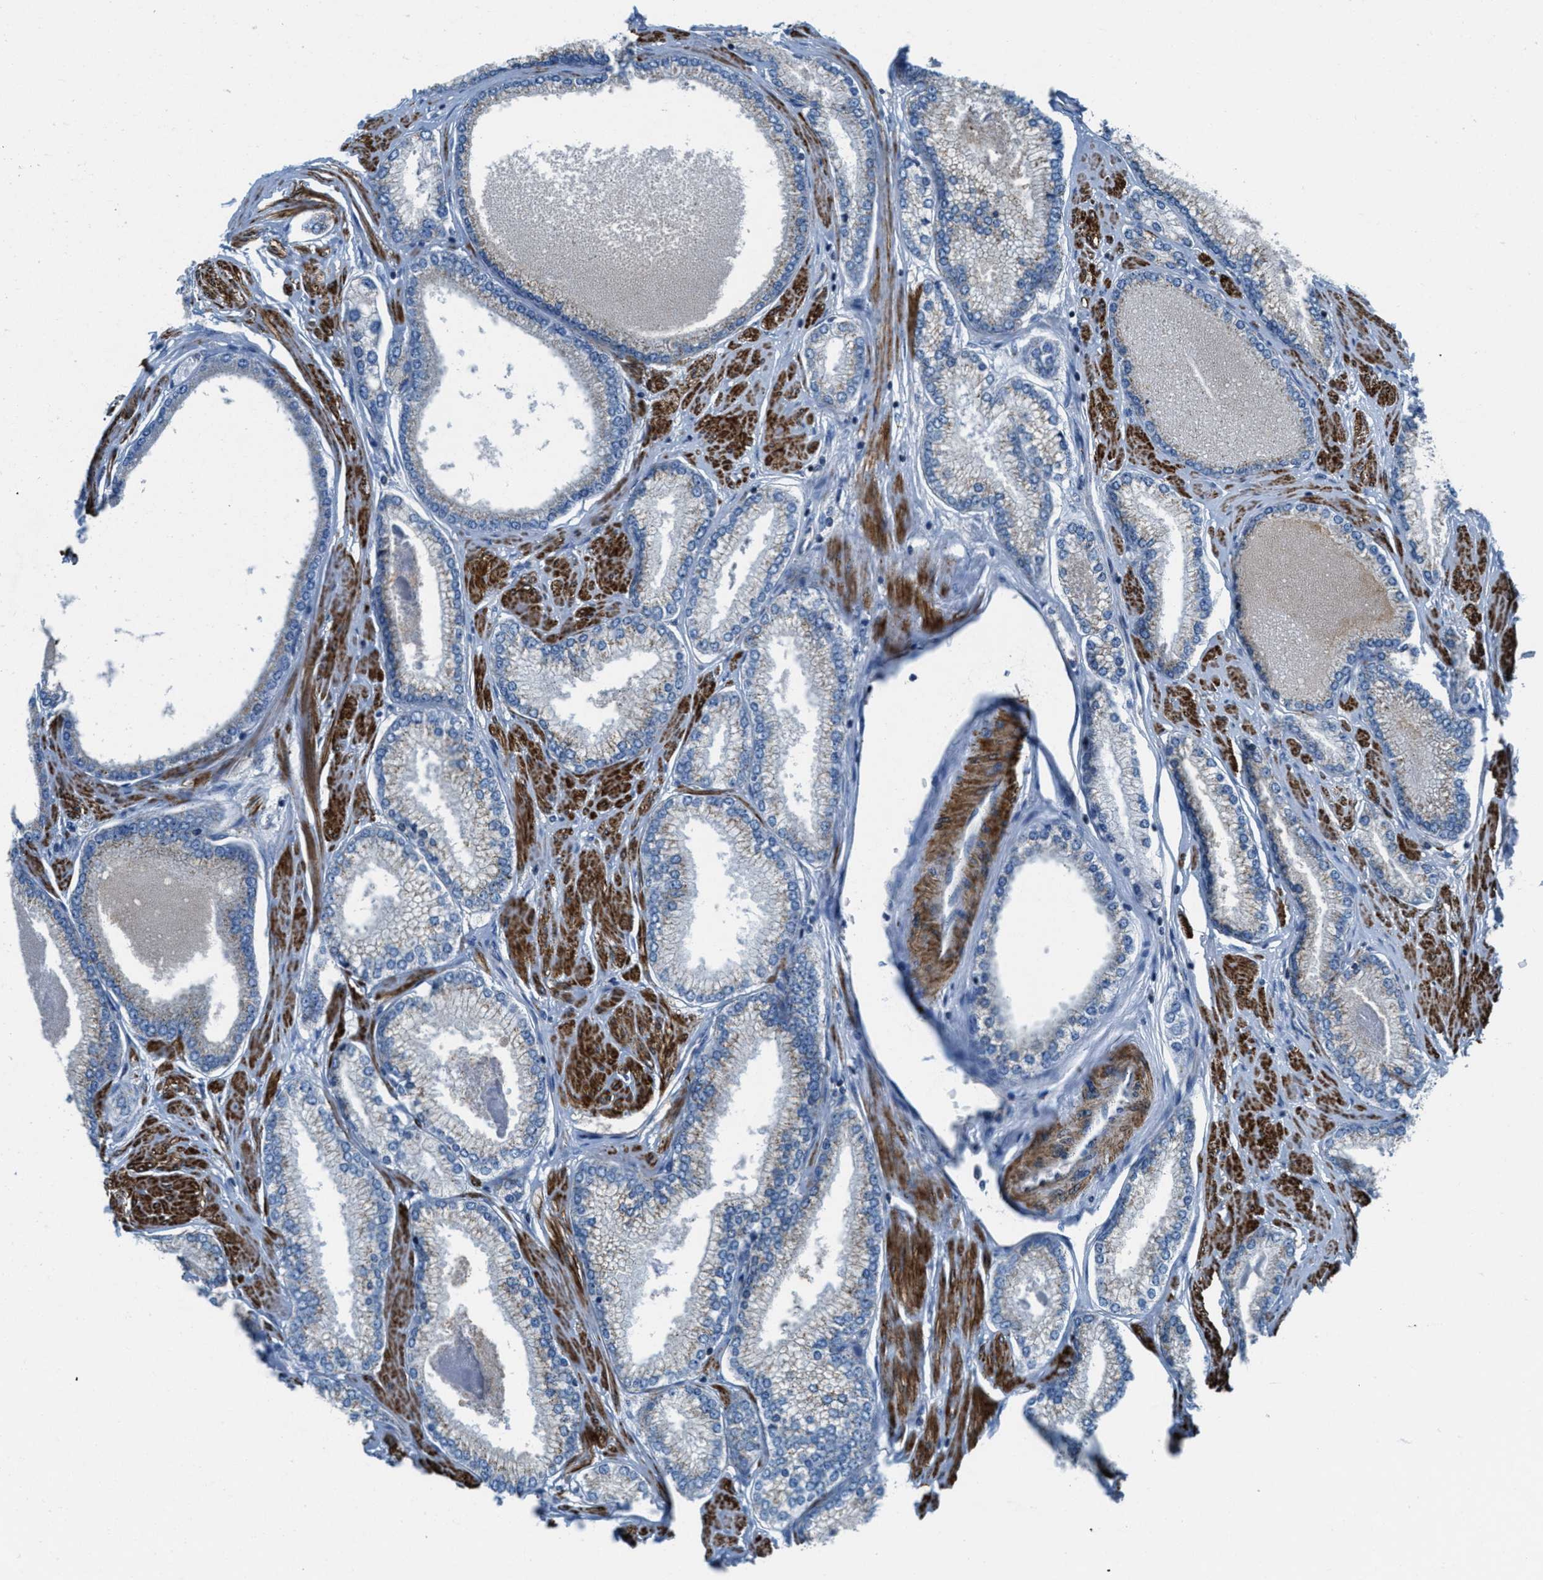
{"staining": {"intensity": "weak", "quantity": "<25%", "location": "cytoplasmic/membranous"}, "tissue": "prostate cancer", "cell_type": "Tumor cells", "image_type": "cancer", "snomed": [{"axis": "morphology", "description": "Adenocarcinoma, High grade"}, {"axis": "topography", "description": "Prostate"}], "caption": "DAB (3,3'-diaminobenzidine) immunohistochemical staining of adenocarcinoma (high-grade) (prostate) reveals no significant staining in tumor cells. (Stains: DAB immunohistochemistry with hematoxylin counter stain, Microscopy: brightfield microscopy at high magnification).", "gene": "MFSD13A", "patient": {"sex": "male", "age": 61}}